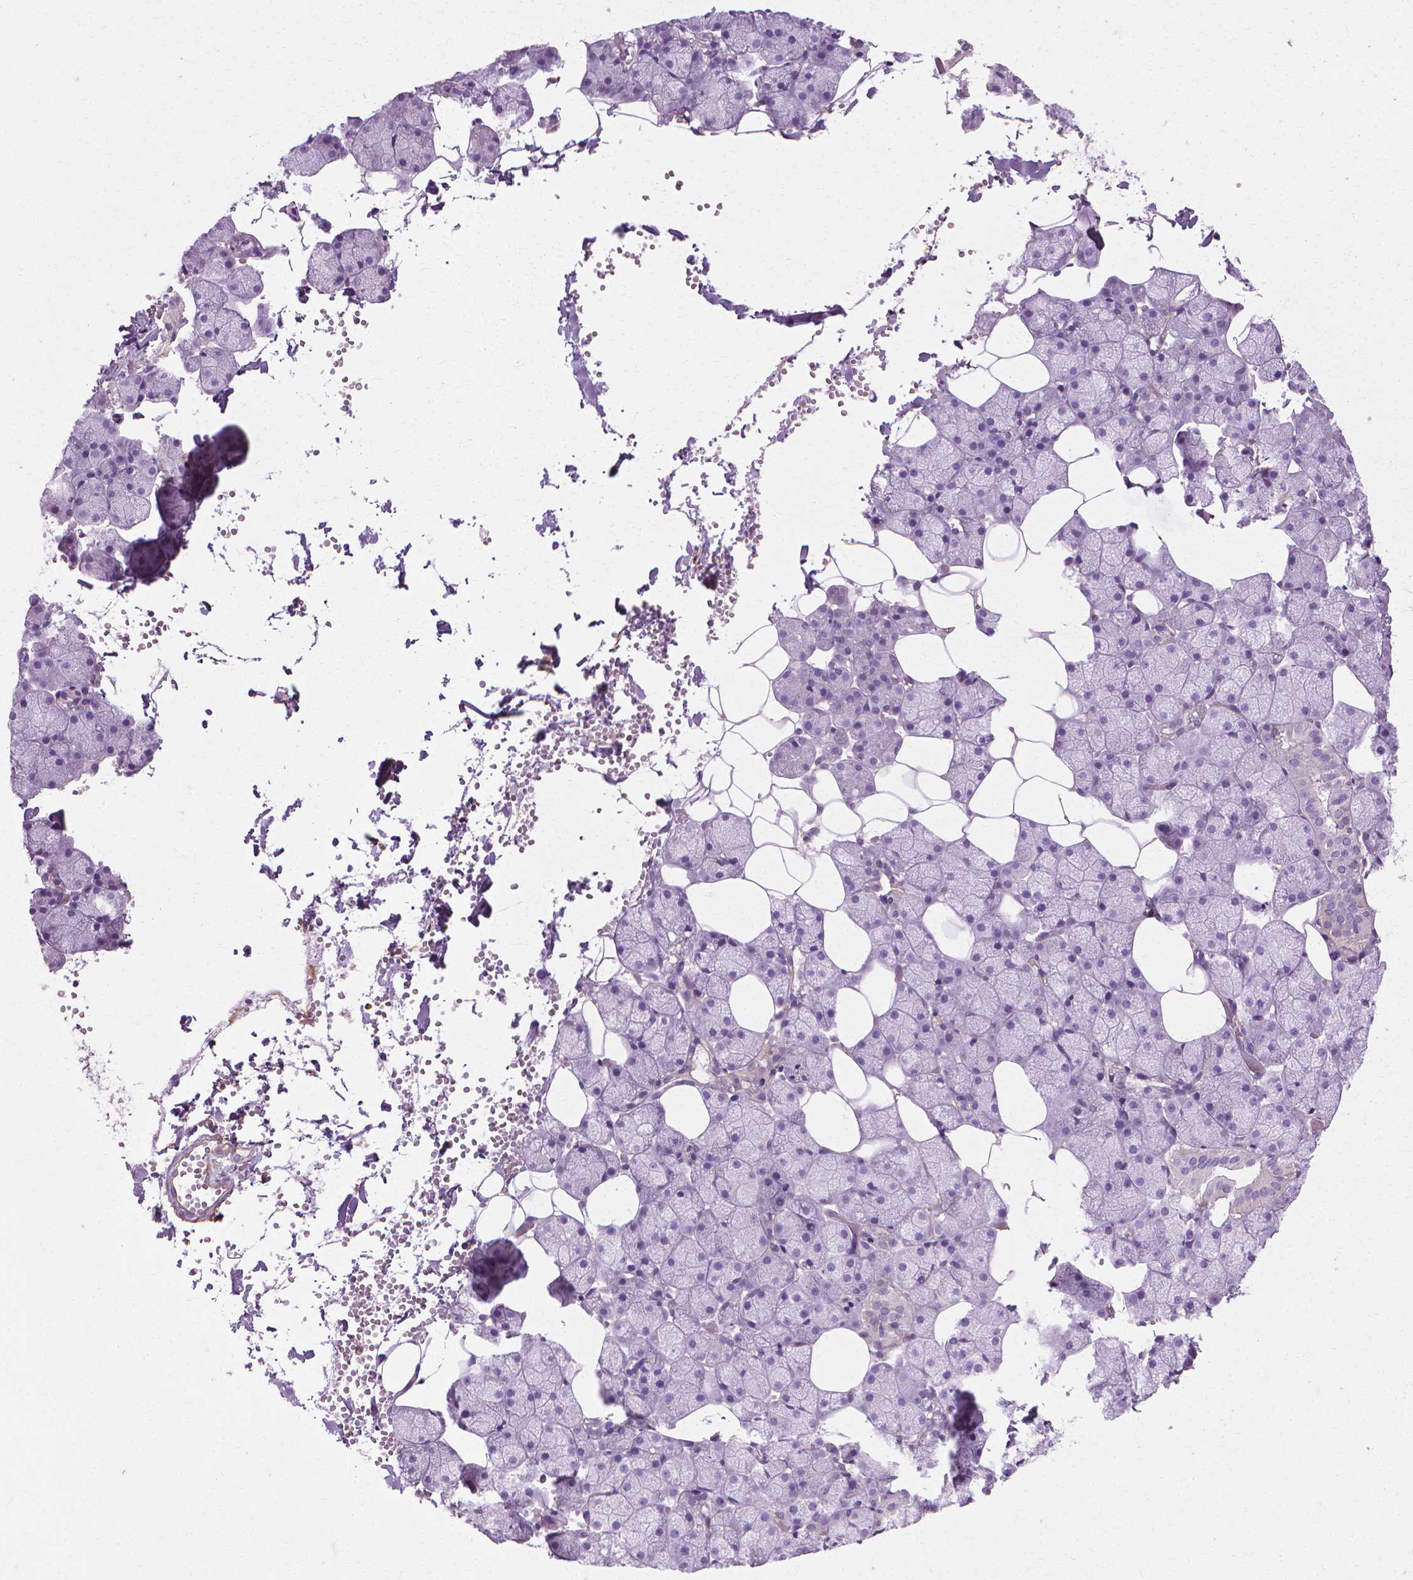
{"staining": {"intensity": "weak", "quantity": "<25%", "location": "cytoplasmic/membranous"}, "tissue": "salivary gland", "cell_type": "Glandular cells", "image_type": "normal", "snomed": [{"axis": "morphology", "description": "Normal tissue, NOS"}, {"axis": "topography", "description": "Salivary gland"}], "caption": "This is a photomicrograph of immunohistochemistry staining of normal salivary gland, which shows no staining in glandular cells.", "gene": "CFAP157", "patient": {"sex": "male", "age": 38}}